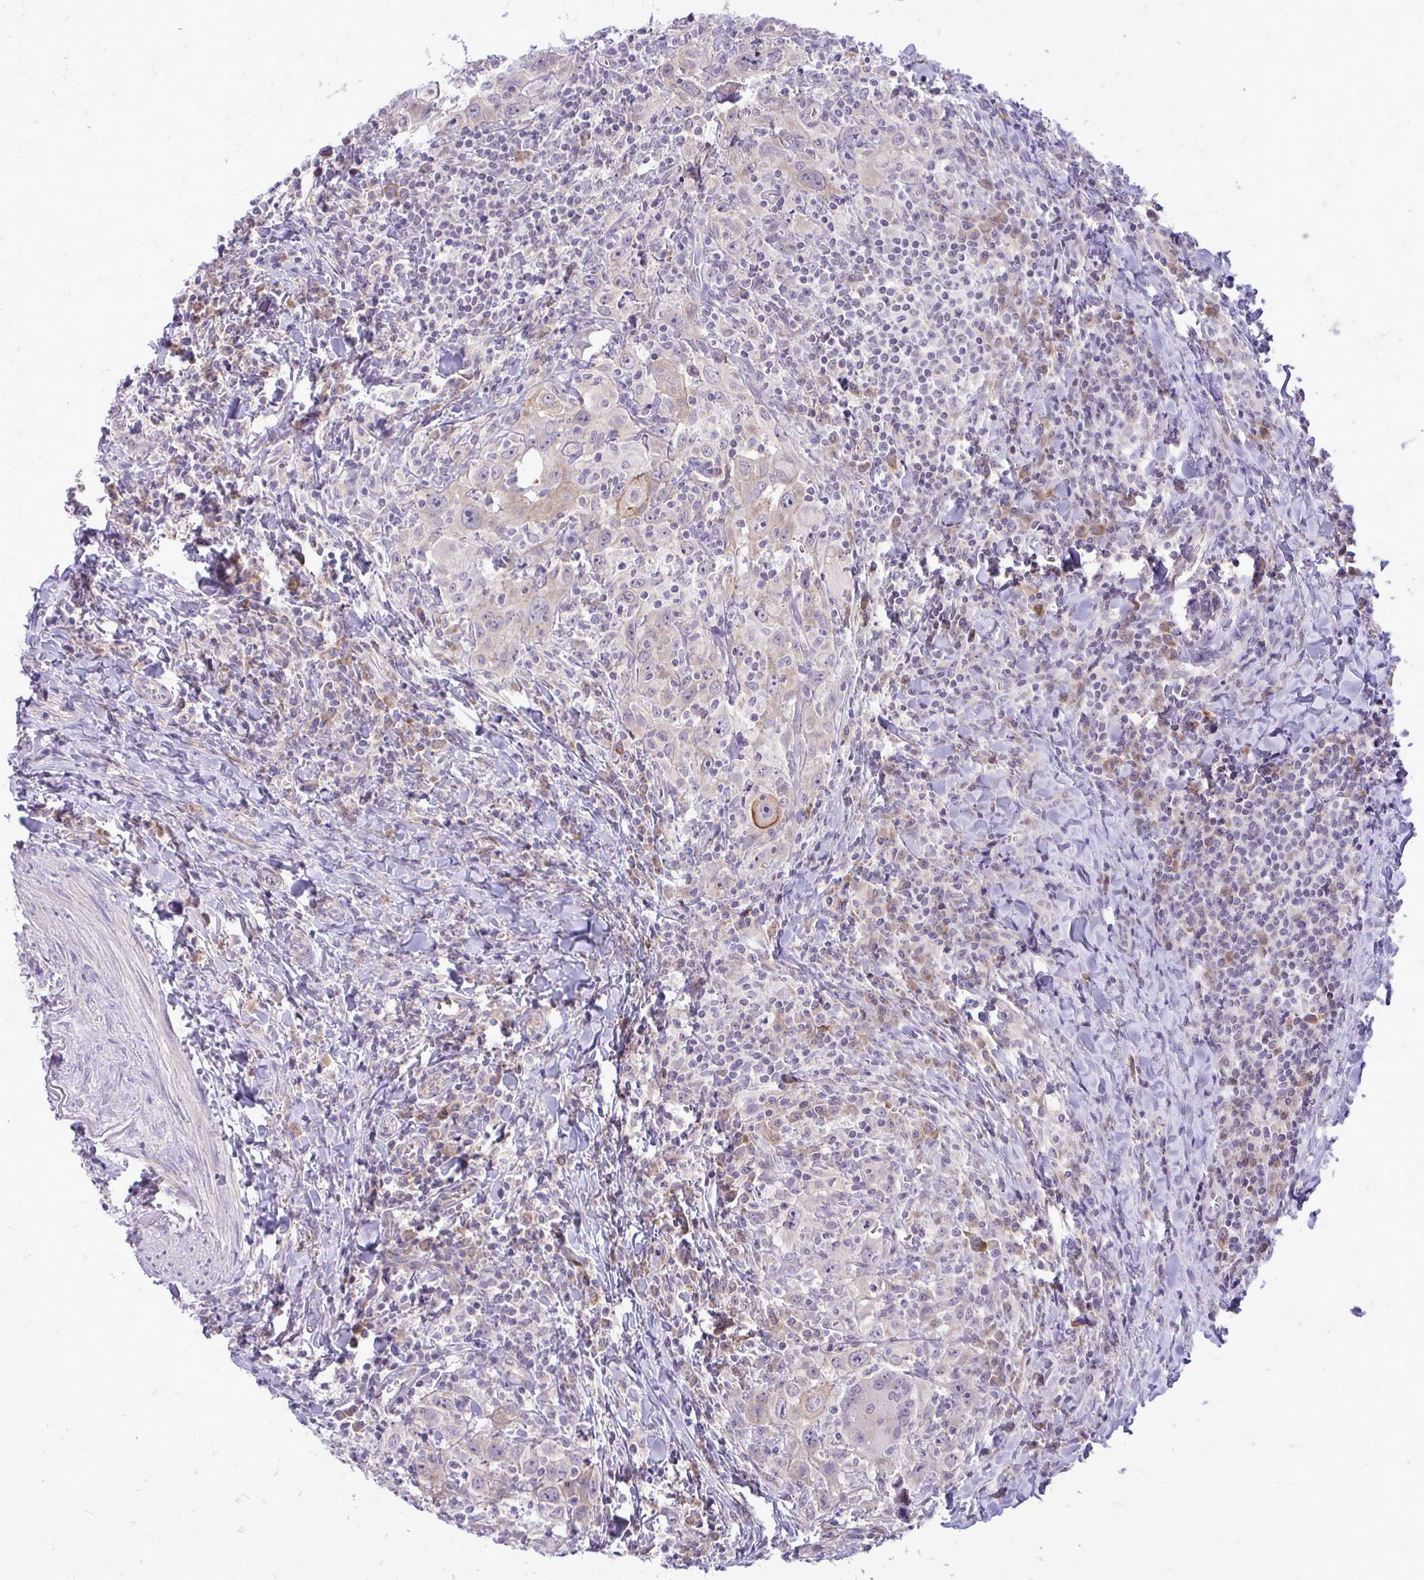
{"staining": {"intensity": "moderate", "quantity": "<25%", "location": "cytoplasmic/membranous"}, "tissue": "head and neck cancer", "cell_type": "Tumor cells", "image_type": "cancer", "snomed": [{"axis": "morphology", "description": "Squamous cell carcinoma, NOS"}, {"axis": "topography", "description": "Head-Neck"}], "caption": "Immunohistochemical staining of human squamous cell carcinoma (head and neck) exhibits moderate cytoplasmic/membranous protein positivity in about <25% of tumor cells.", "gene": "SPTBN2", "patient": {"sex": "female", "age": 95}}